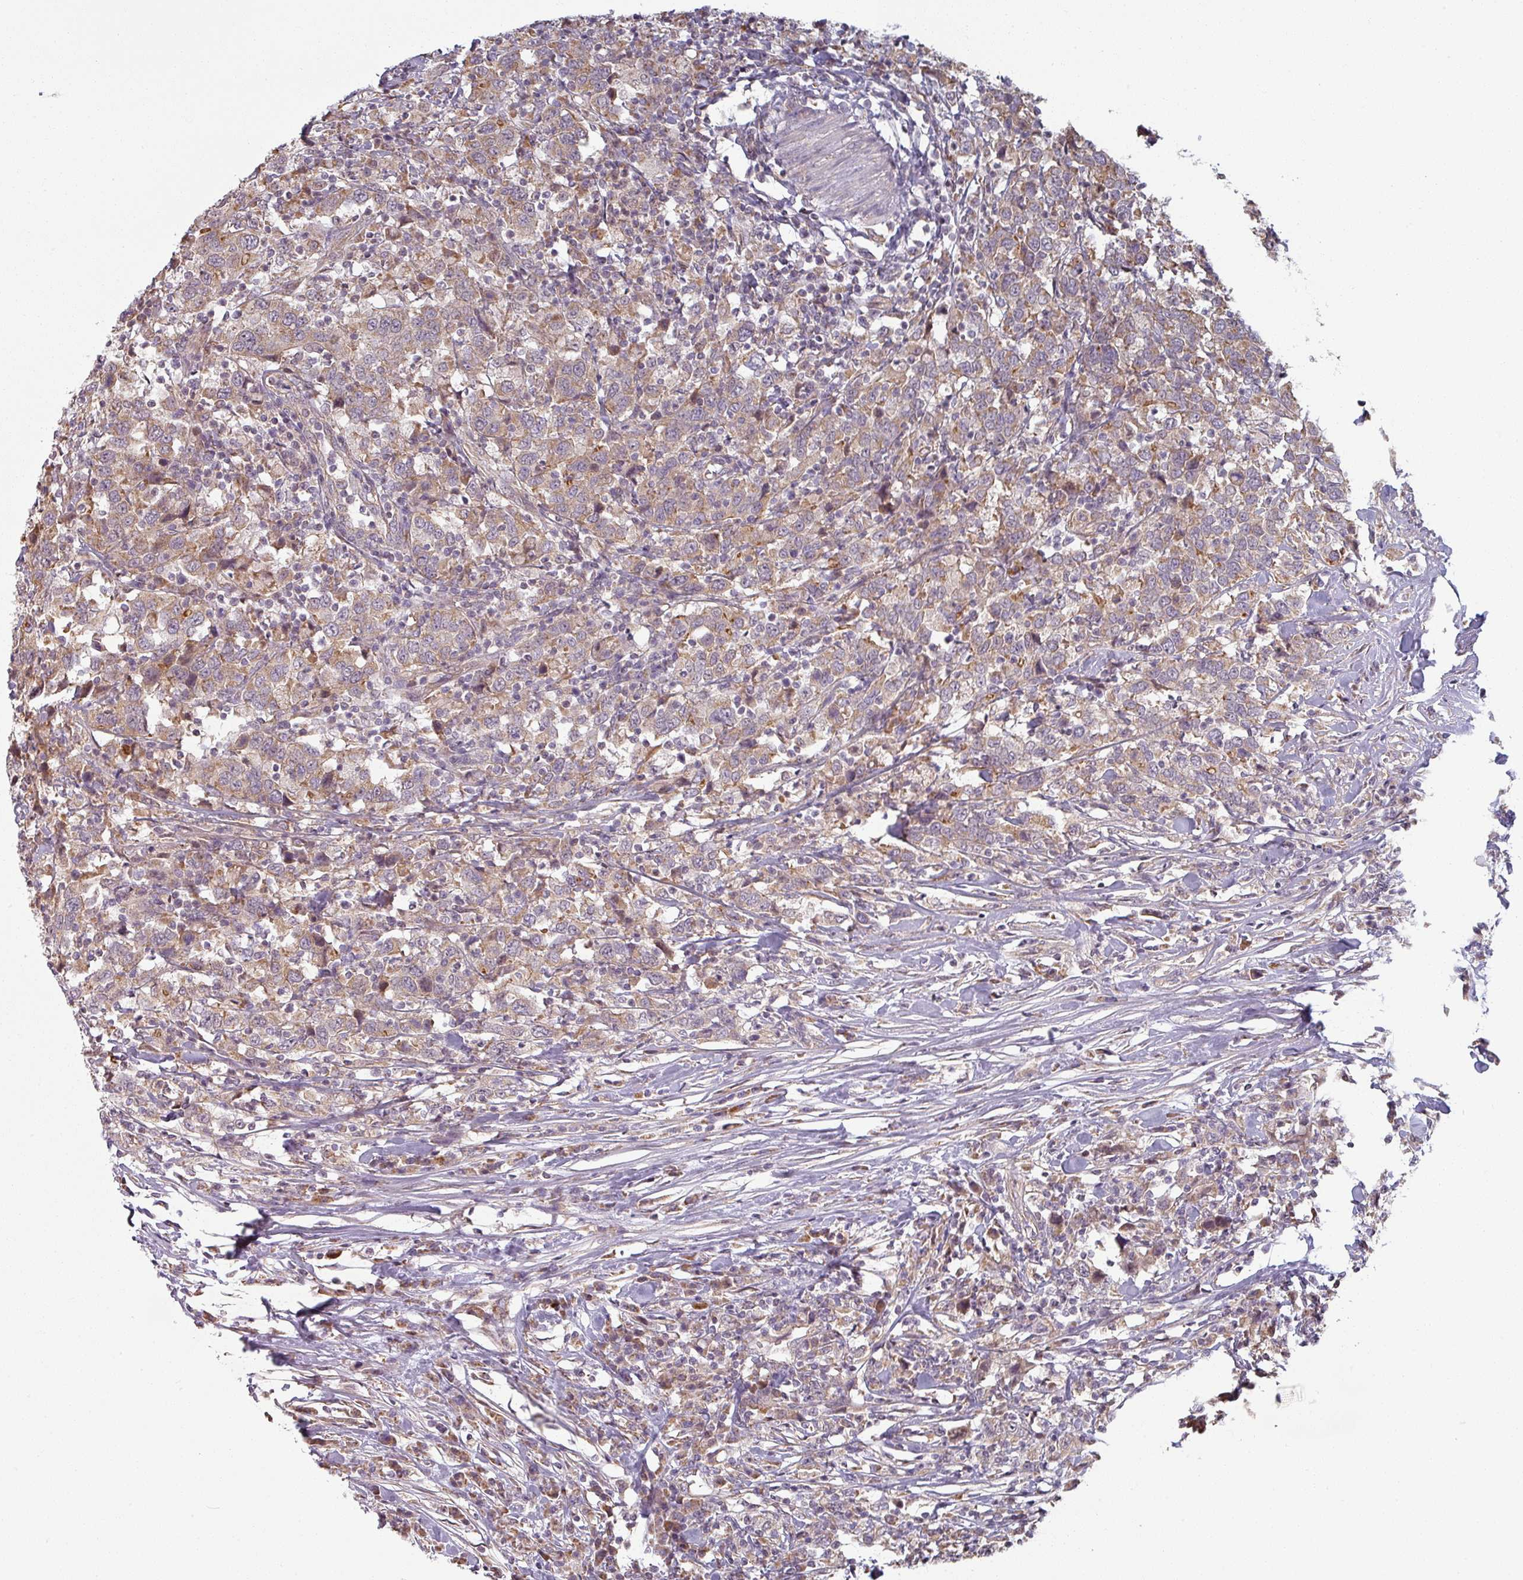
{"staining": {"intensity": "weak", "quantity": ">75%", "location": "cytoplasmic/membranous"}, "tissue": "urothelial cancer", "cell_type": "Tumor cells", "image_type": "cancer", "snomed": [{"axis": "morphology", "description": "Urothelial carcinoma, High grade"}, {"axis": "topography", "description": "Urinary bladder"}], "caption": "A brown stain shows weak cytoplasmic/membranous staining of a protein in urothelial carcinoma (high-grade) tumor cells.", "gene": "PLEKHJ1", "patient": {"sex": "male", "age": 61}}